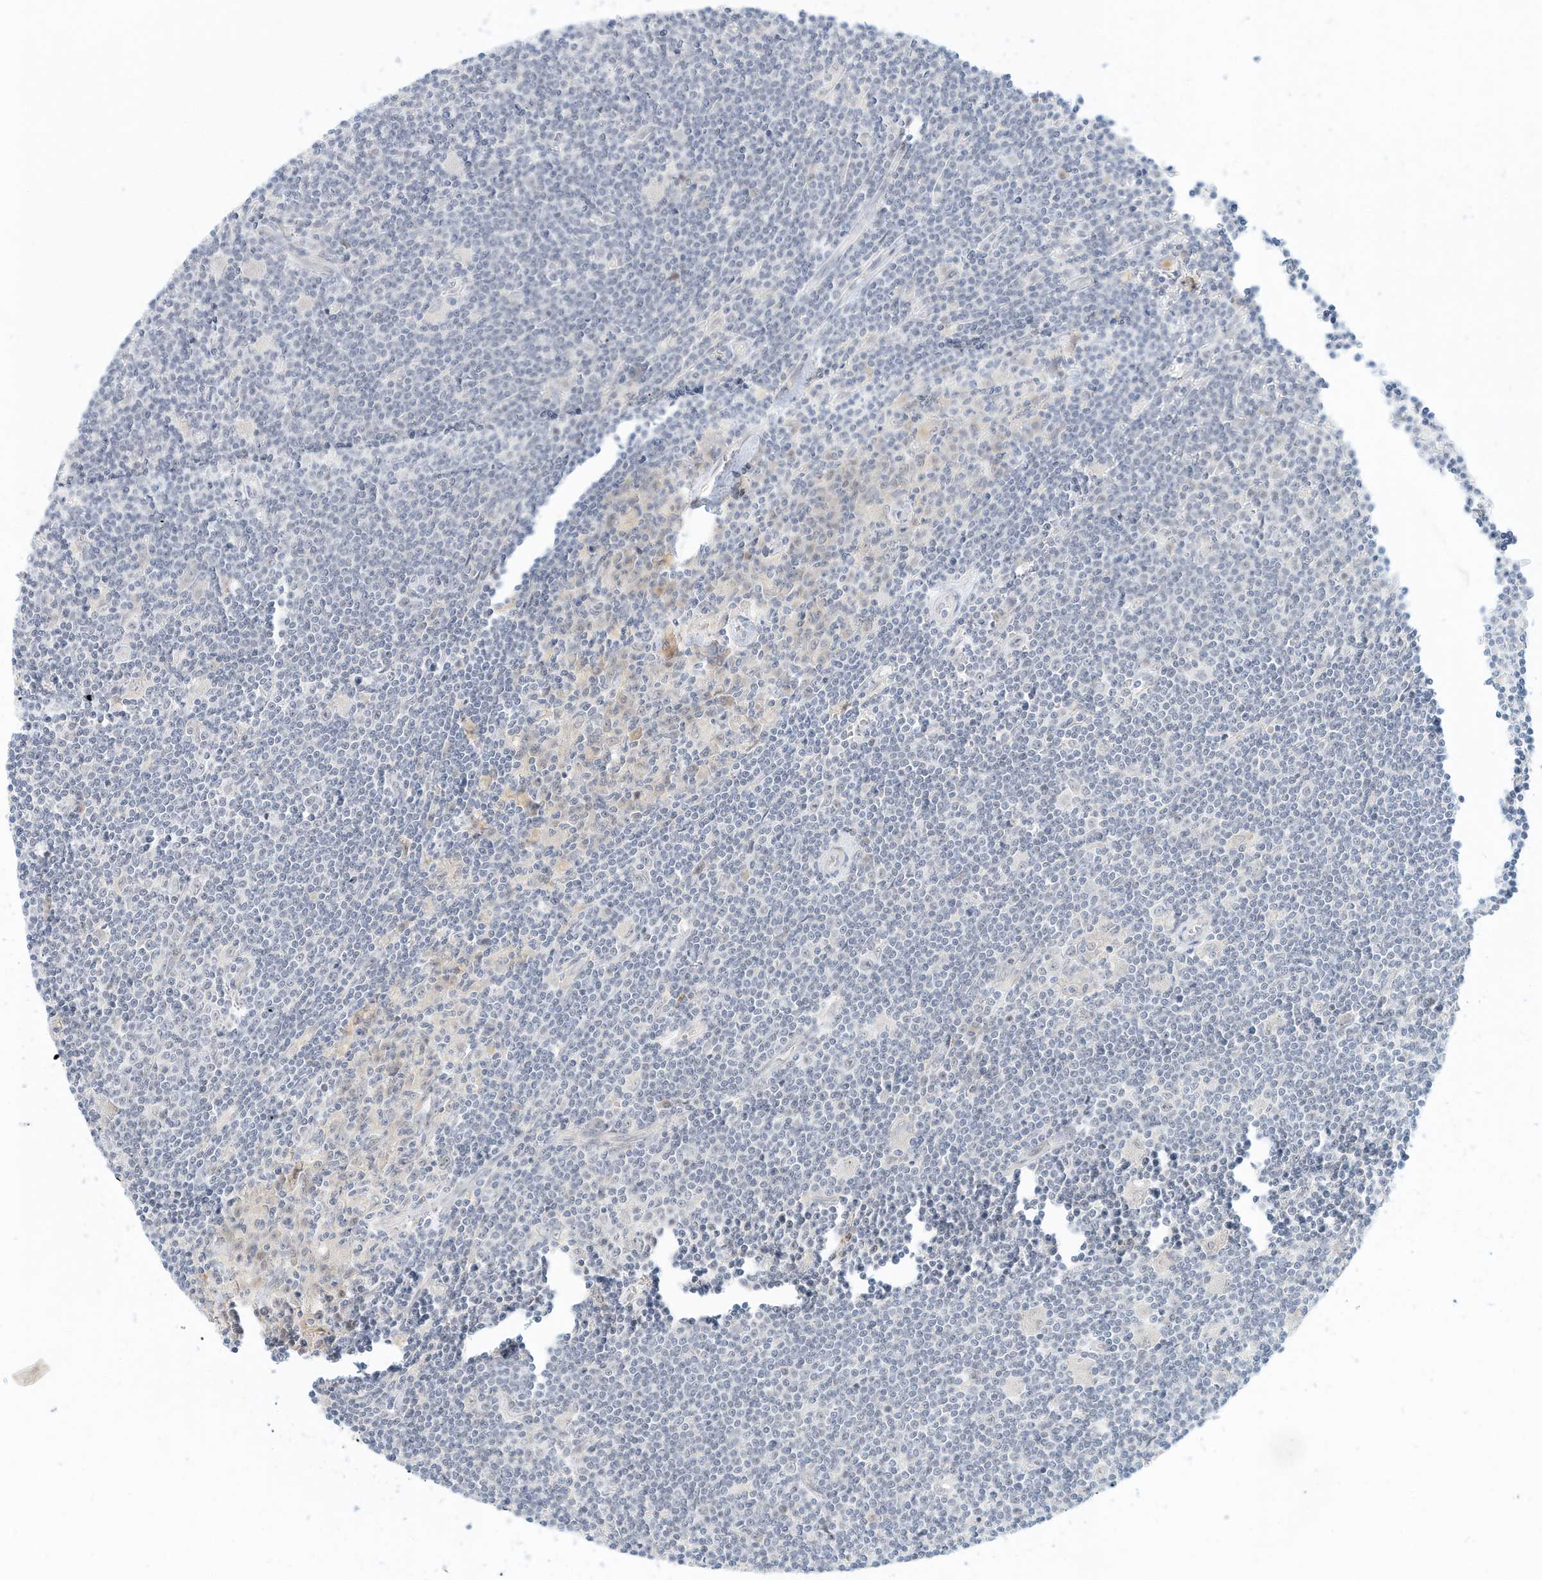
{"staining": {"intensity": "negative", "quantity": "none", "location": "none"}, "tissue": "lymphoma", "cell_type": "Tumor cells", "image_type": "cancer", "snomed": [{"axis": "morphology", "description": "Malignant lymphoma, non-Hodgkin's type, Low grade"}, {"axis": "topography", "description": "Spleen"}], "caption": "IHC image of human malignant lymphoma, non-Hodgkin's type (low-grade) stained for a protein (brown), which reveals no staining in tumor cells. The staining is performed using DAB (3,3'-diaminobenzidine) brown chromogen with nuclei counter-stained in using hematoxylin.", "gene": "PAK6", "patient": {"sex": "male", "age": 76}}